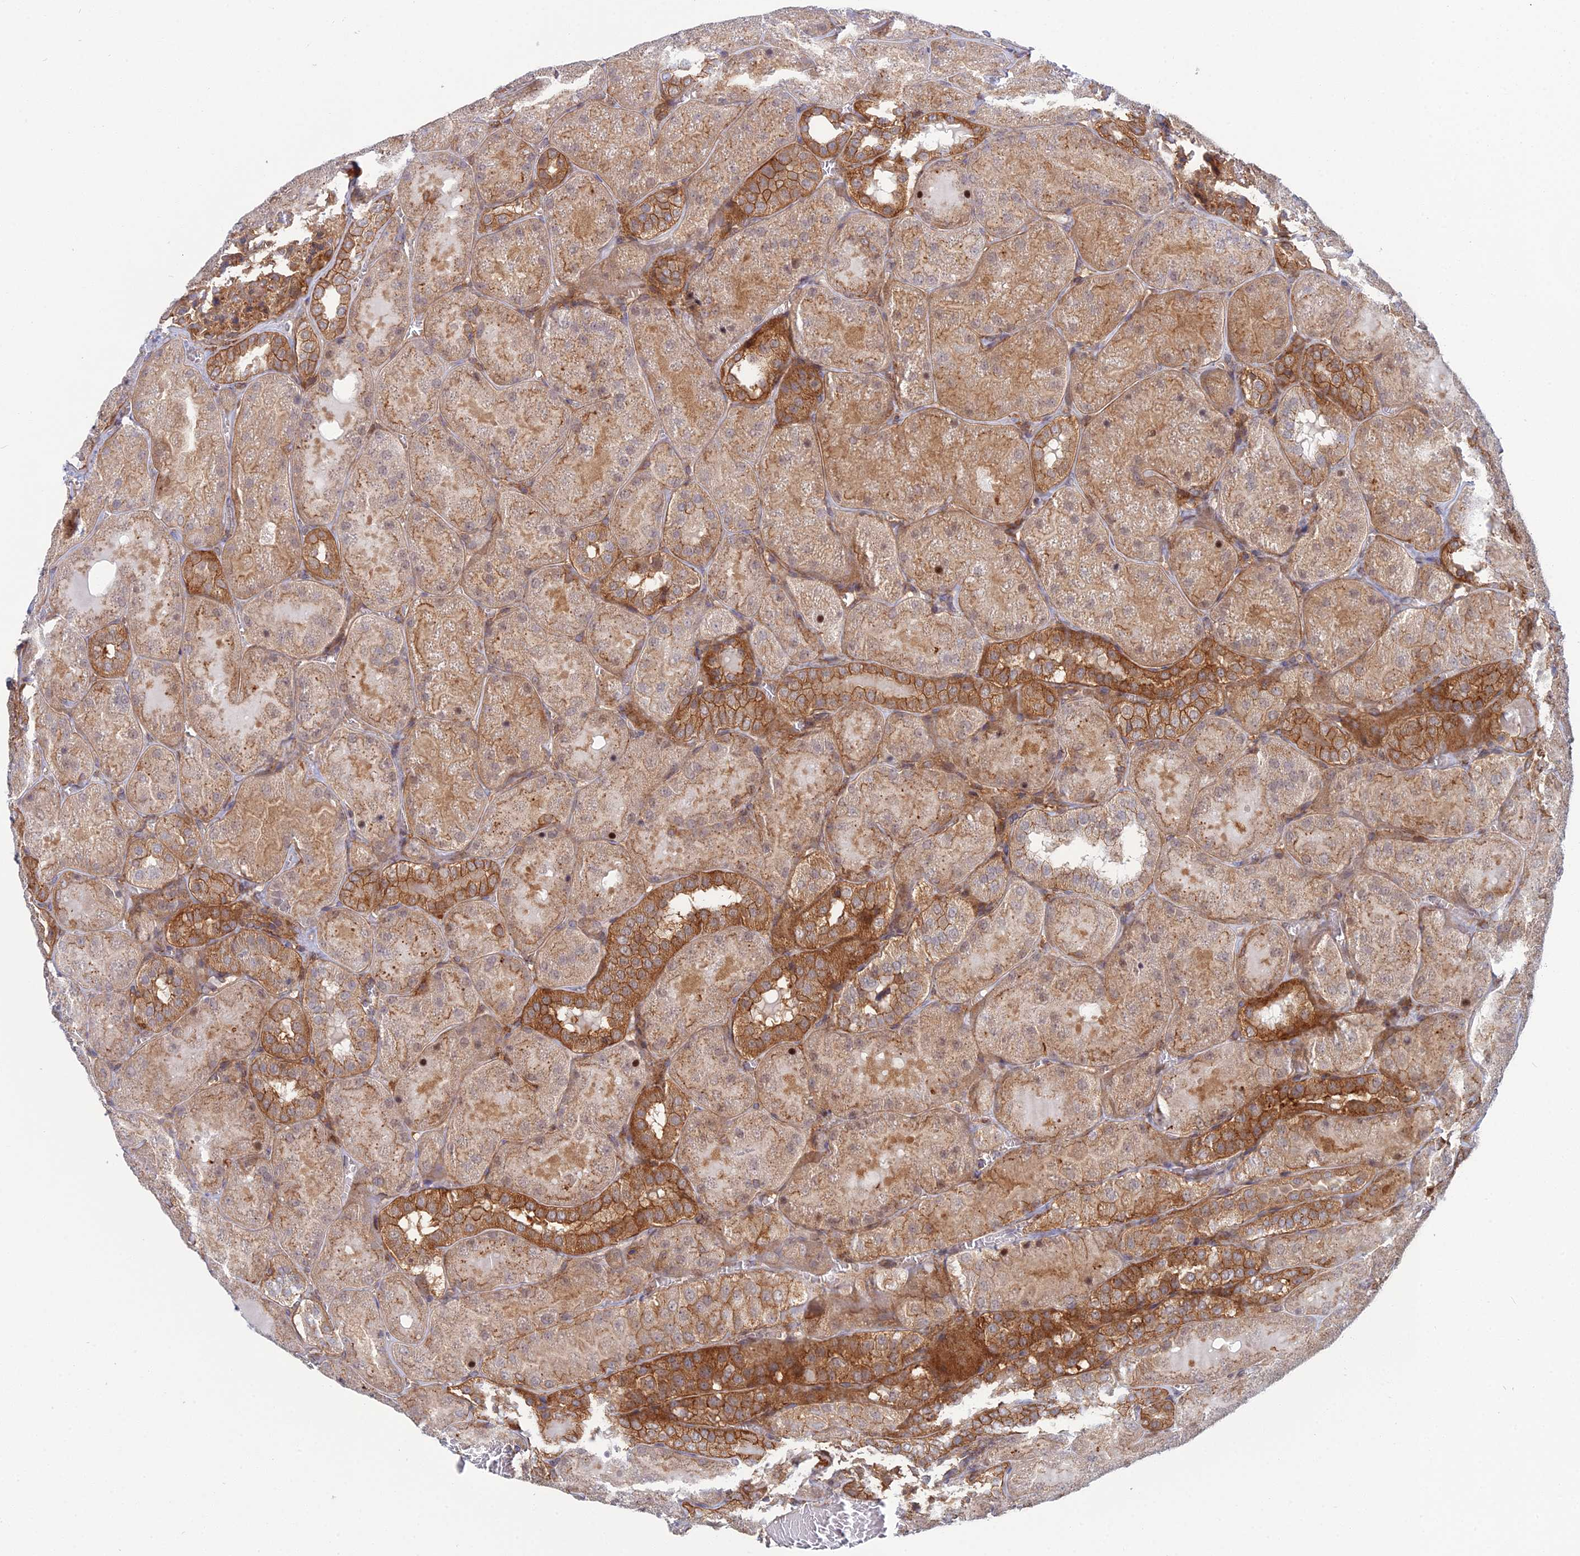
{"staining": {"intensity": "moderate", "quantity": ">75%", "location": "cytoplasmic/membranous"}, "tissue": "kidney", "cell_type": "Cells in glomeruli", "image_type": "normal", "snomed": [{"axis": "morphology", "description": "Normal tissue, NOS"}, {"axis": "topography", "description": "Kidney"}], "caption": "Approximately >75% of cells in glomeruli in normal kidney display moderate cytoplasmic/membranous protein positivity as visualized by brown immunohistochemical staining.", "gene": "ABHD1", "patient": {"sex": "male", "age": 28}}